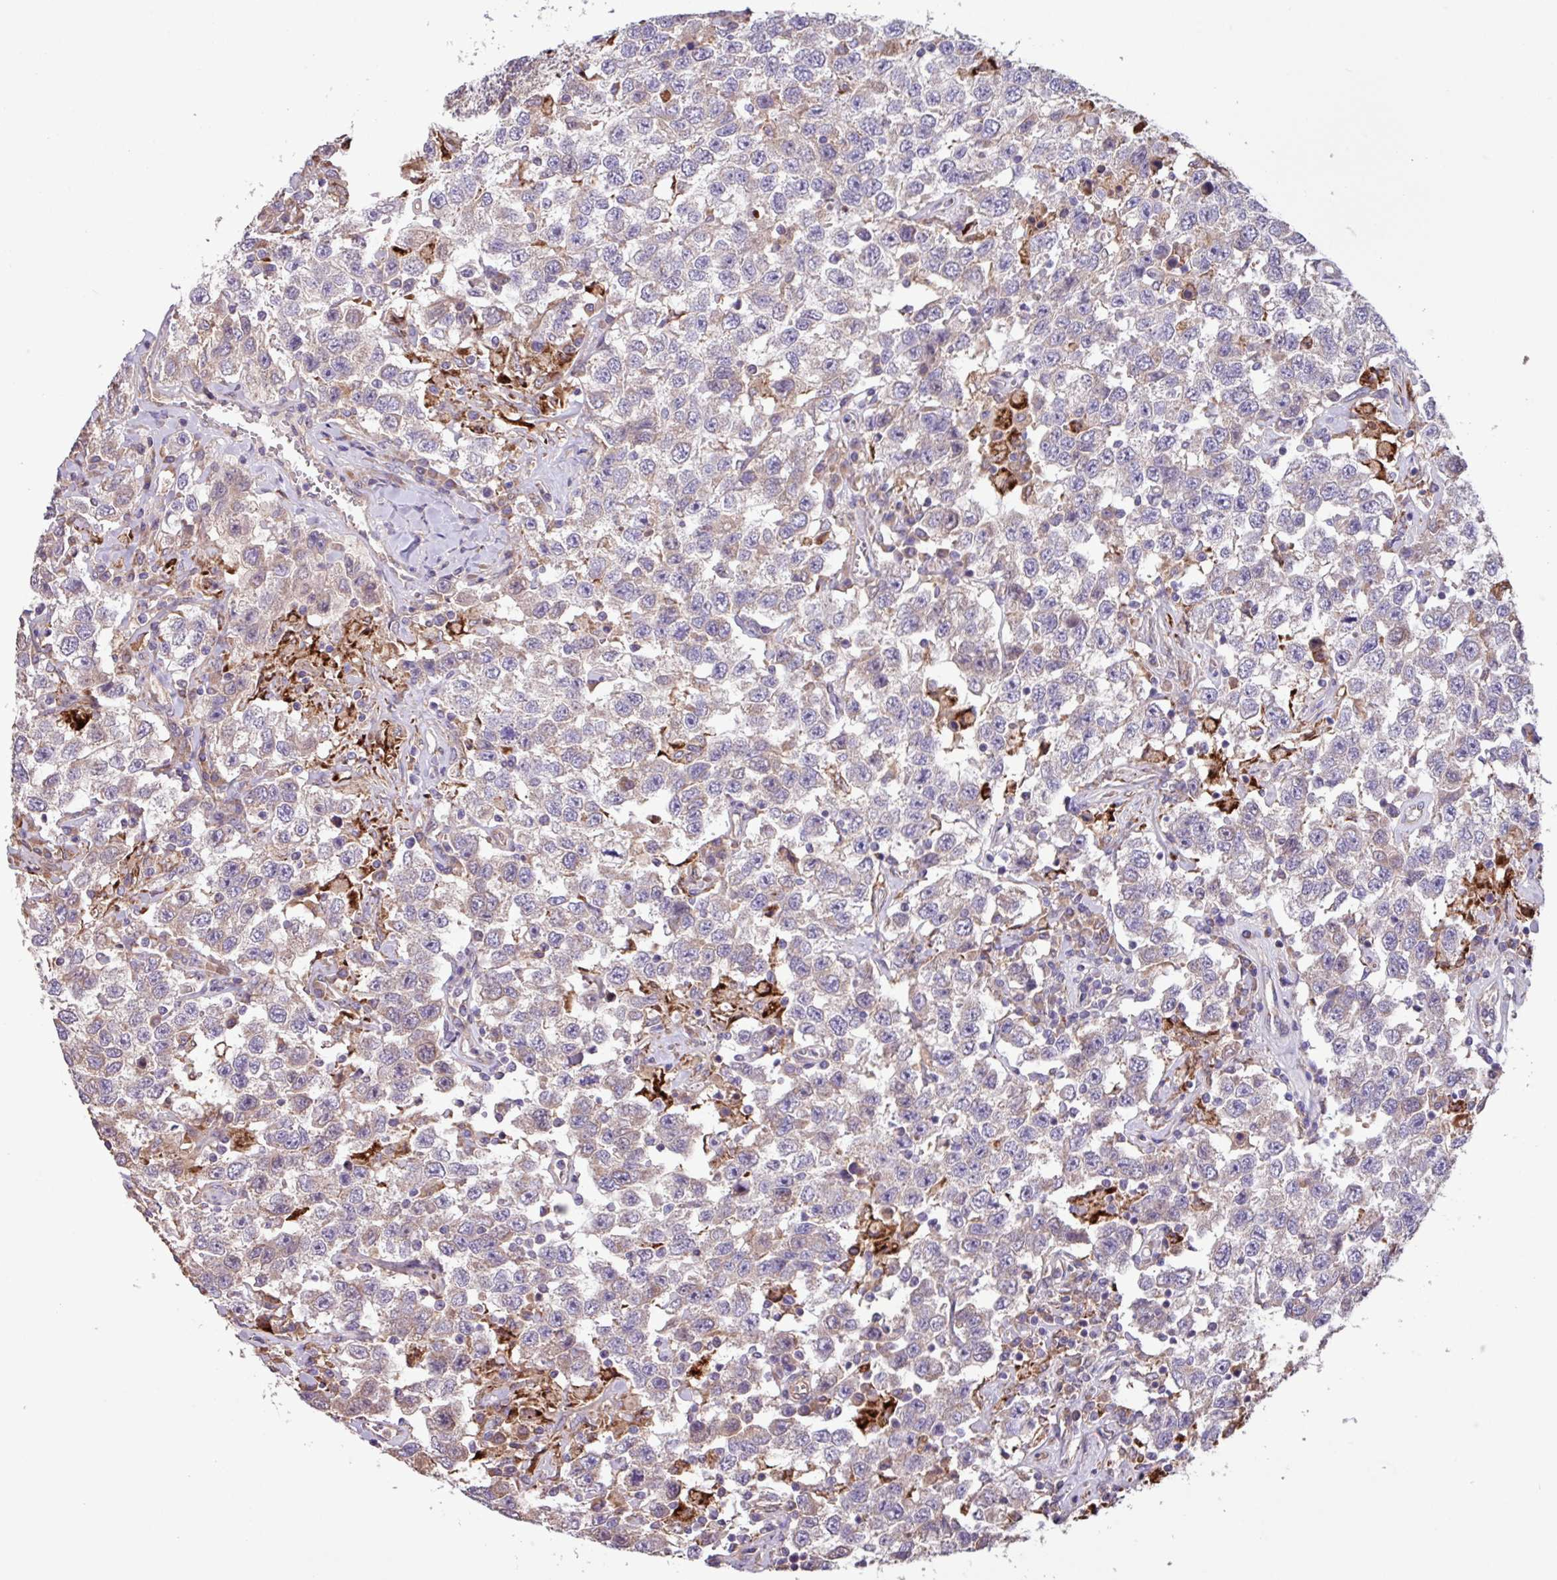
{"staining": {"intensity": "negative", "quantity": "none", "location": "none"}, "tissue": "testis cancer", "cell_type": "Tumor cells", "image_type": "cancer", "snomed": [{"axis": "morphology", "description": "Seminoma, NOS"}, {"axis": "topography", "description": "Testis"}], "caption": "This micrograph is of testis cancer stained with IHC to label a protein in brown with the nuclei are counter-stained blue. There is no staining in tumor cells. Nuclei are stained in blue.", "gene": "PTPRQ", "patient": {"sex": "male", "age": 41}}